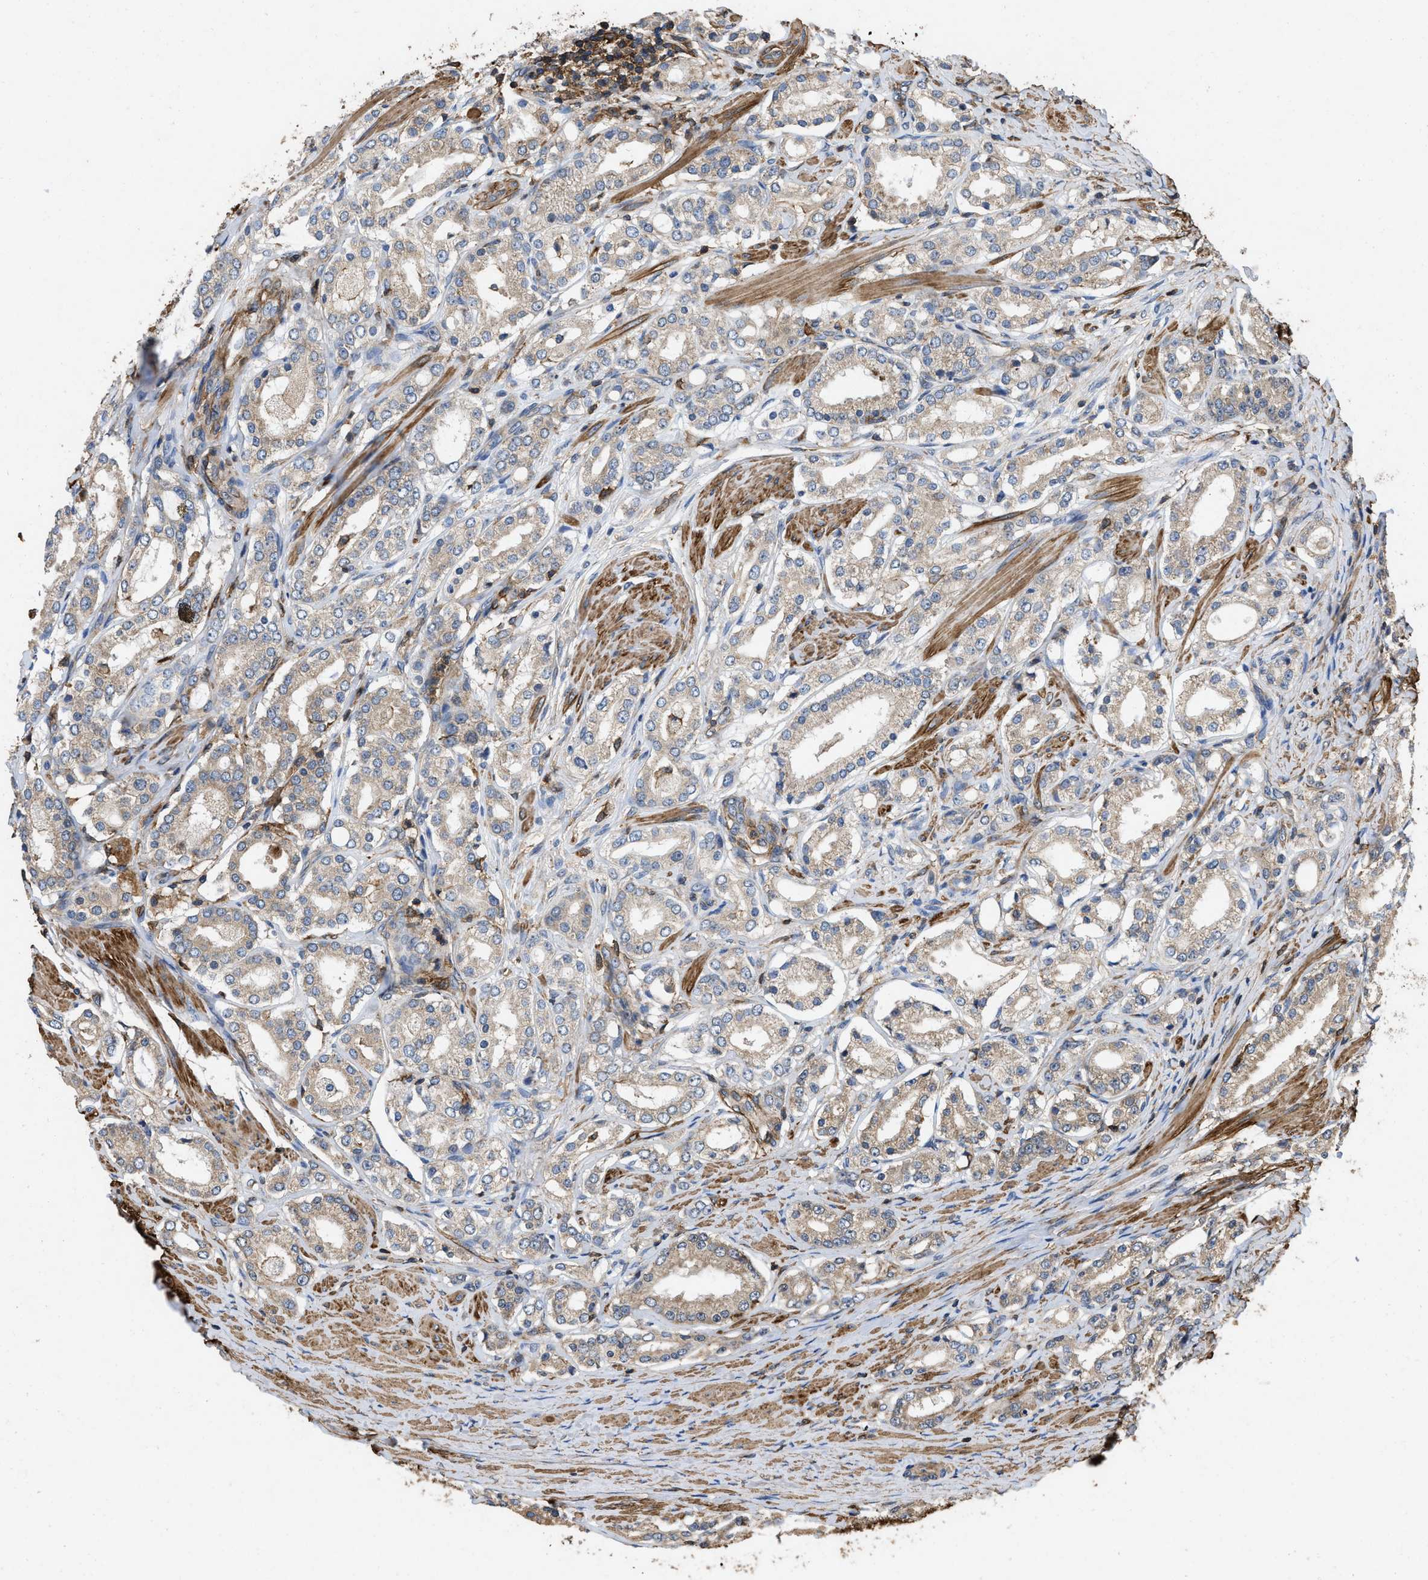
{"staining": {"intensity": "weak", "quantity": "25%-75%", "location": "cytoplasmic/membranous"}, "tissue": "prostate cancer", "cell_type": "Tumor cells", "image_type": "cancer", "snomed": [{"axis": "morphology", "description": "Adenocarcinoma, Low grade"}, {"axis": "topography", "description": "Prostate"}], "caption": "Immunohistochemistry staining of prostate cancer (adenocarcinoma (low-grade)), which shows low levels of weak cytoplasmic/membranous staining in approximately 25%-75% of tumor cells indicating weak cytoplasmic/membranous protein expression. The staining was performed using DAB (brown) for protein detection and nuclei were counterstained in hematoxylin (blue).", "gene": "LINGO2", "patient": {"sex": "male", "age": 63}}